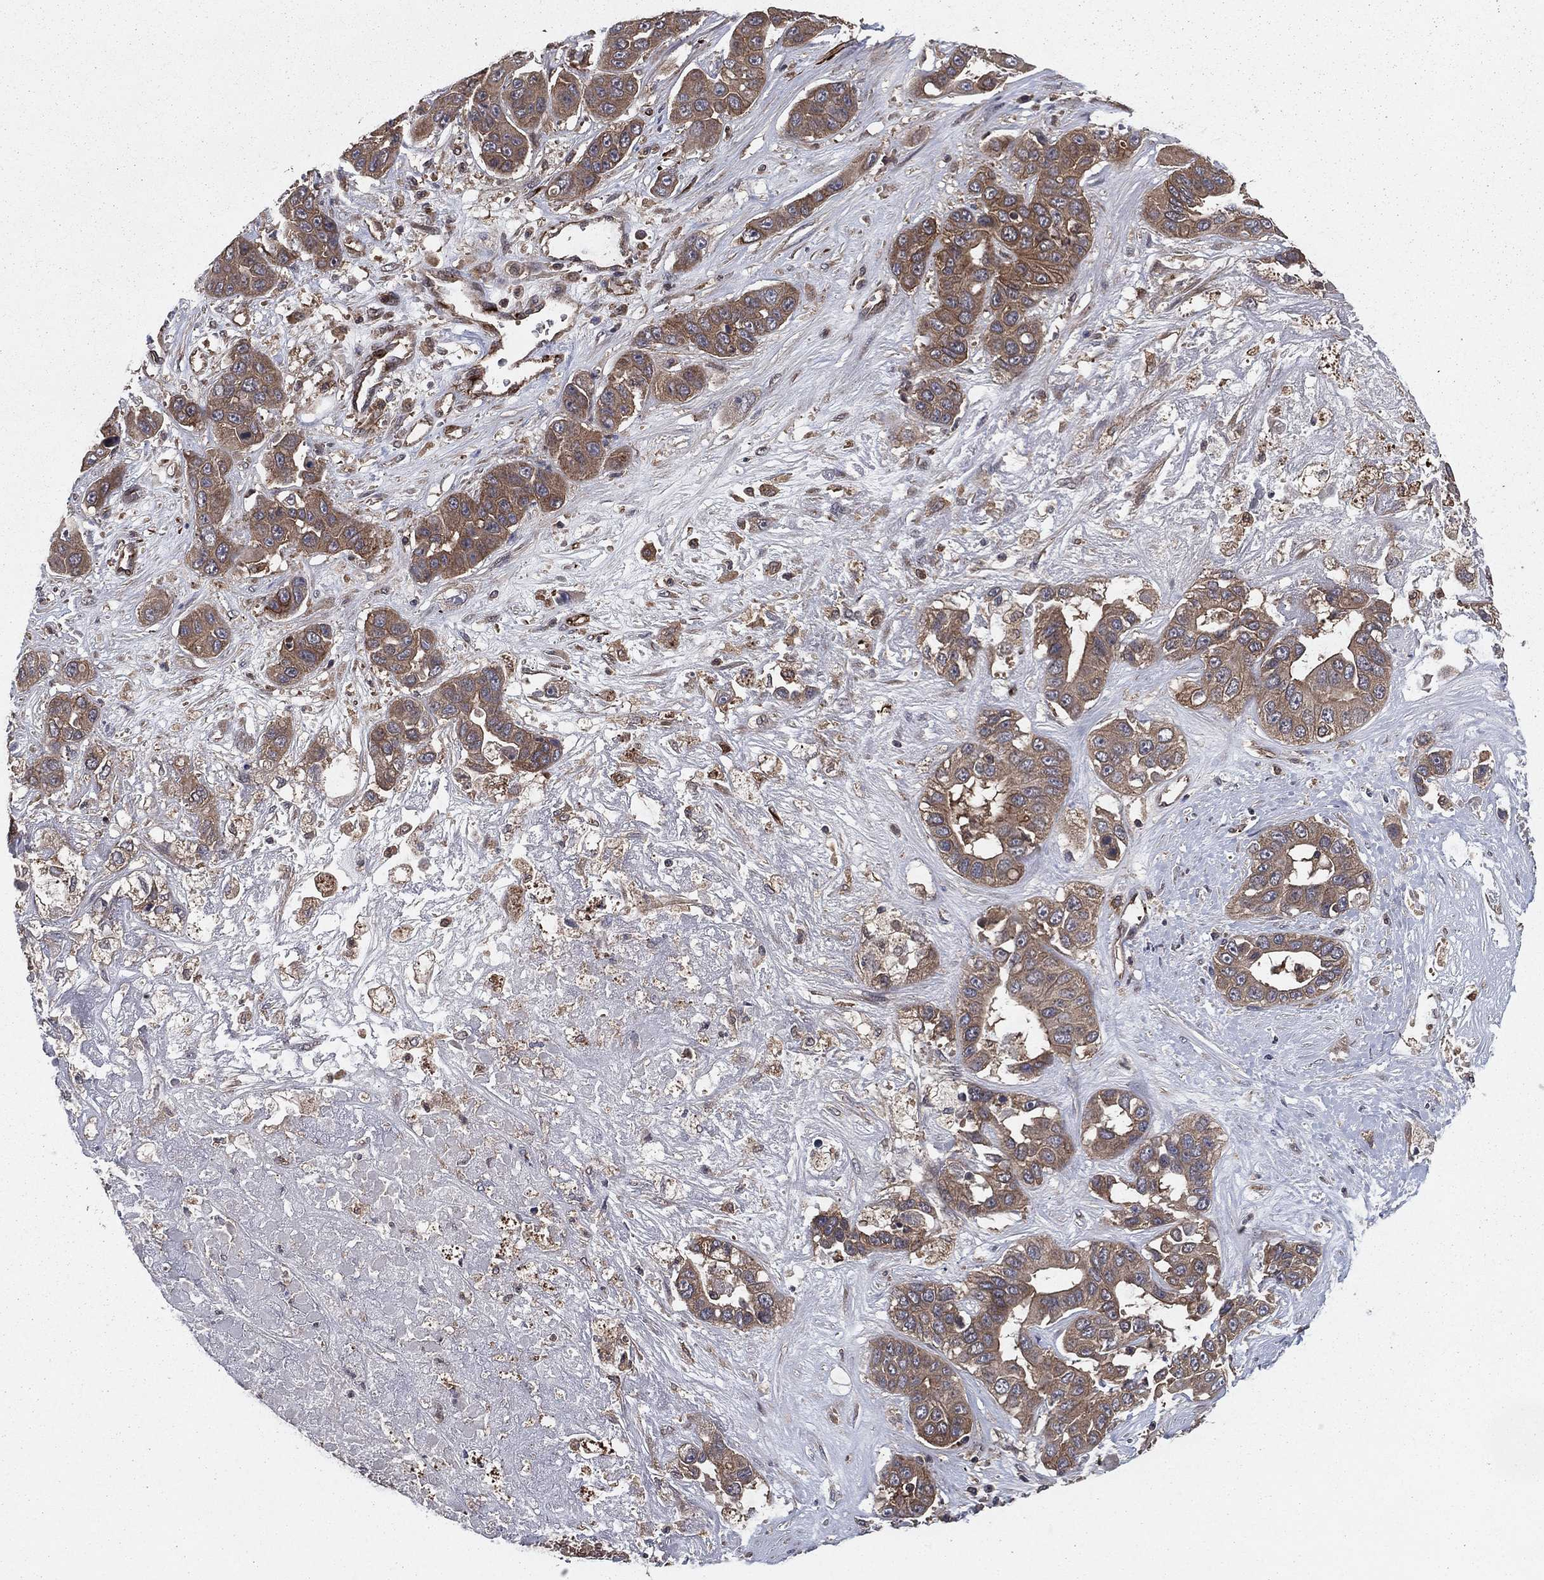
{"staining": {"intensity": "moderate", "quantity": "<25%", "location": "cytoplasmic/membranous"}, "tissue": "liver cancer", "cell_type": "Tumor cells", "image_type": "cancer", "snomed": [{"axis": "morphology", "description": "Cholangiocarcinoma"}, {"axis": "topography", "description": "Liver"}], "caption": "This micrograph reveals liver cancer stained with immunohistochemistry to label a protein in brown. The cytoplasmic/membranous of tumor cells show moderate positivity for the protein. Nuclei are counter-stained blue.", "gene": "CERT1", "patient": {"sex": "female", "age": 52}}